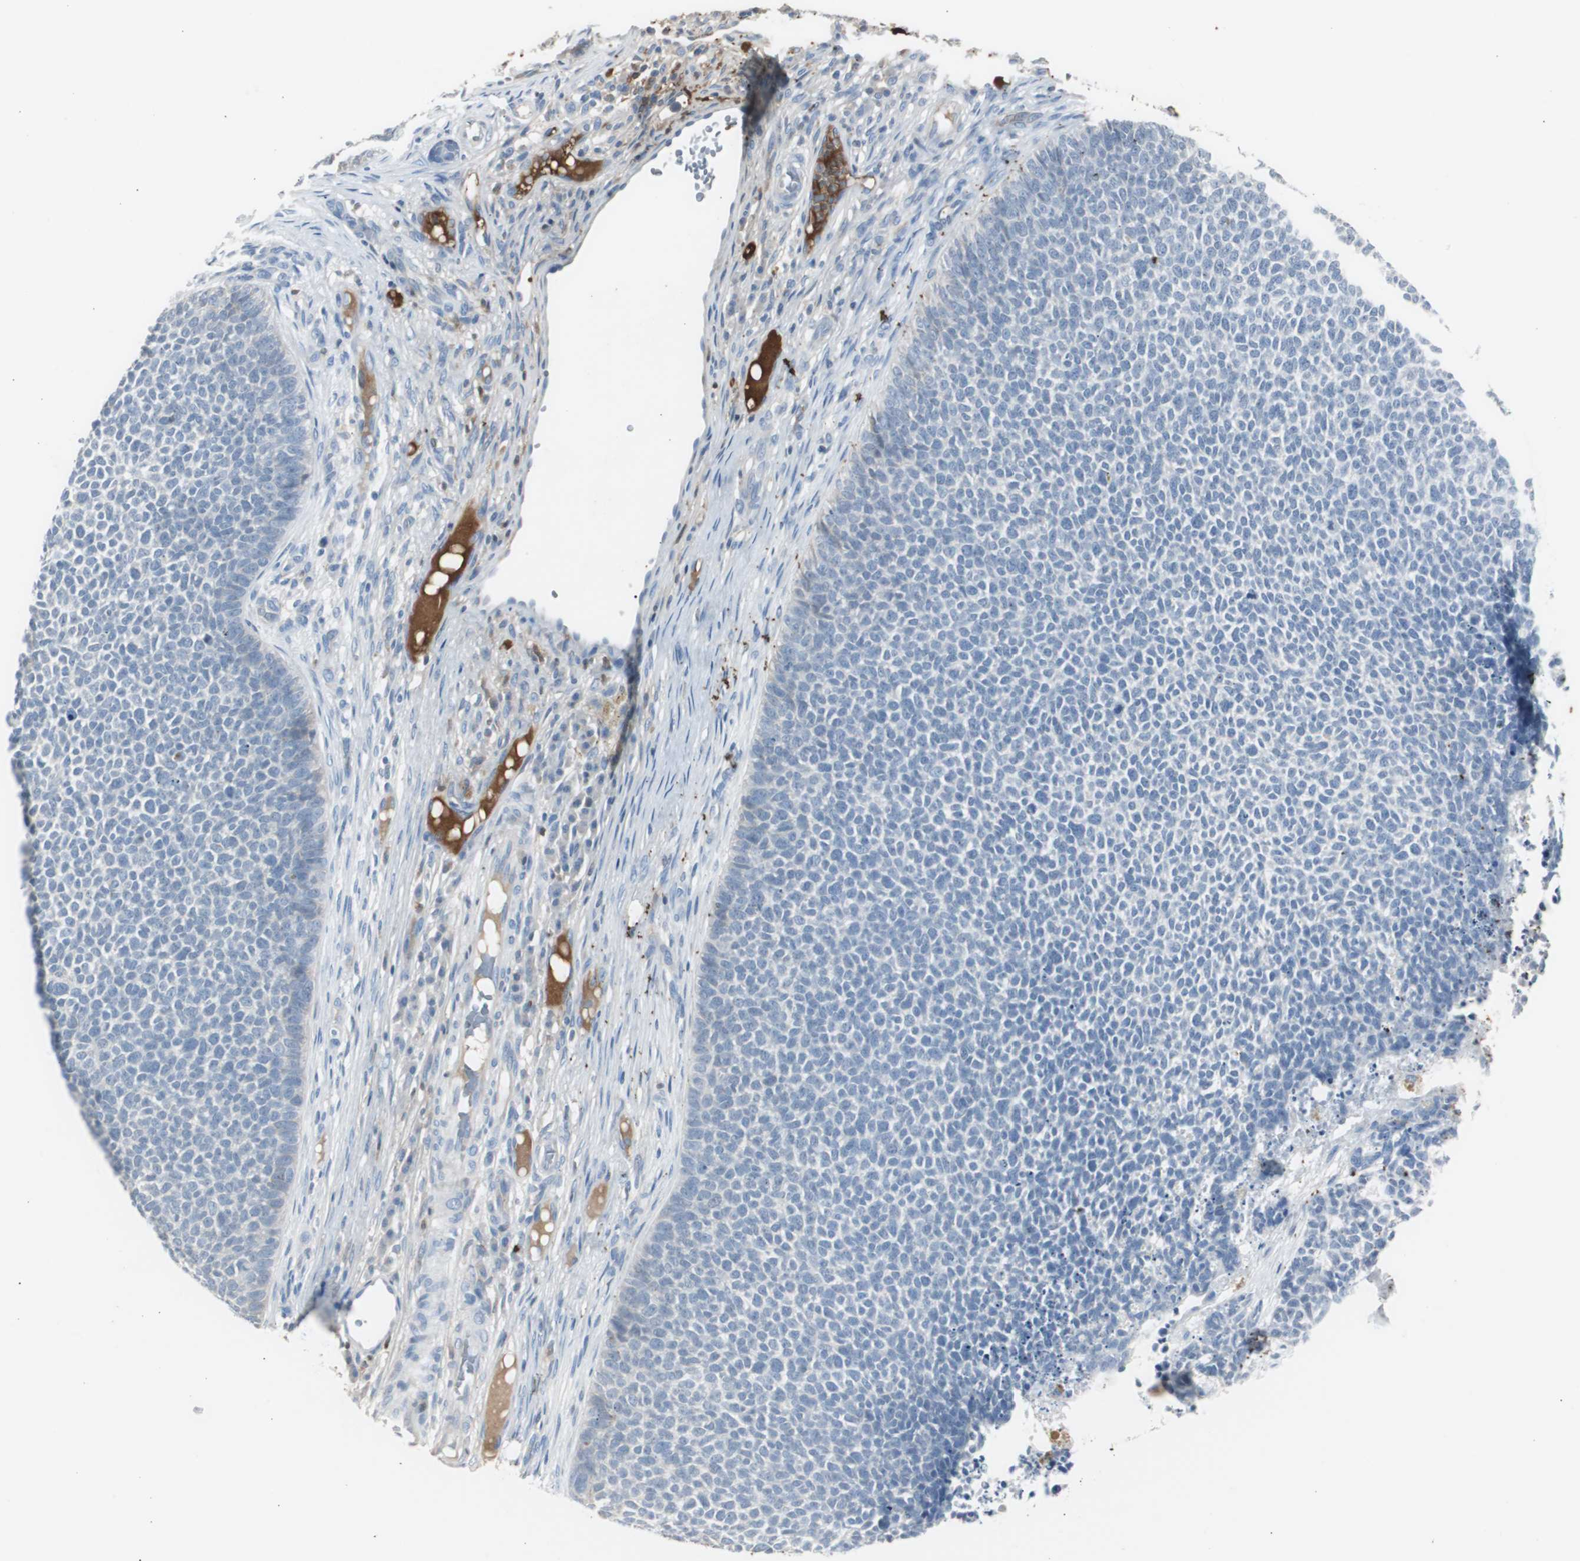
{"staining": {"intensity": "negative", "quantity": "none", "location": "none"}, "tissue": "skin cancer", "cell_type": "Tumor cells", "image_type": "cancer", "snomed": [{"axis": "morphology", "description": "Basal cell carcinoma"}, {"axis": "topography", "description": "Skin"}], "caption": "DAB immunohistochemical staining of skin cancer reveals no significant positivity in tumor cells.", "gene": "S100A7", "patient": {"sex": "female", "age": 84}}